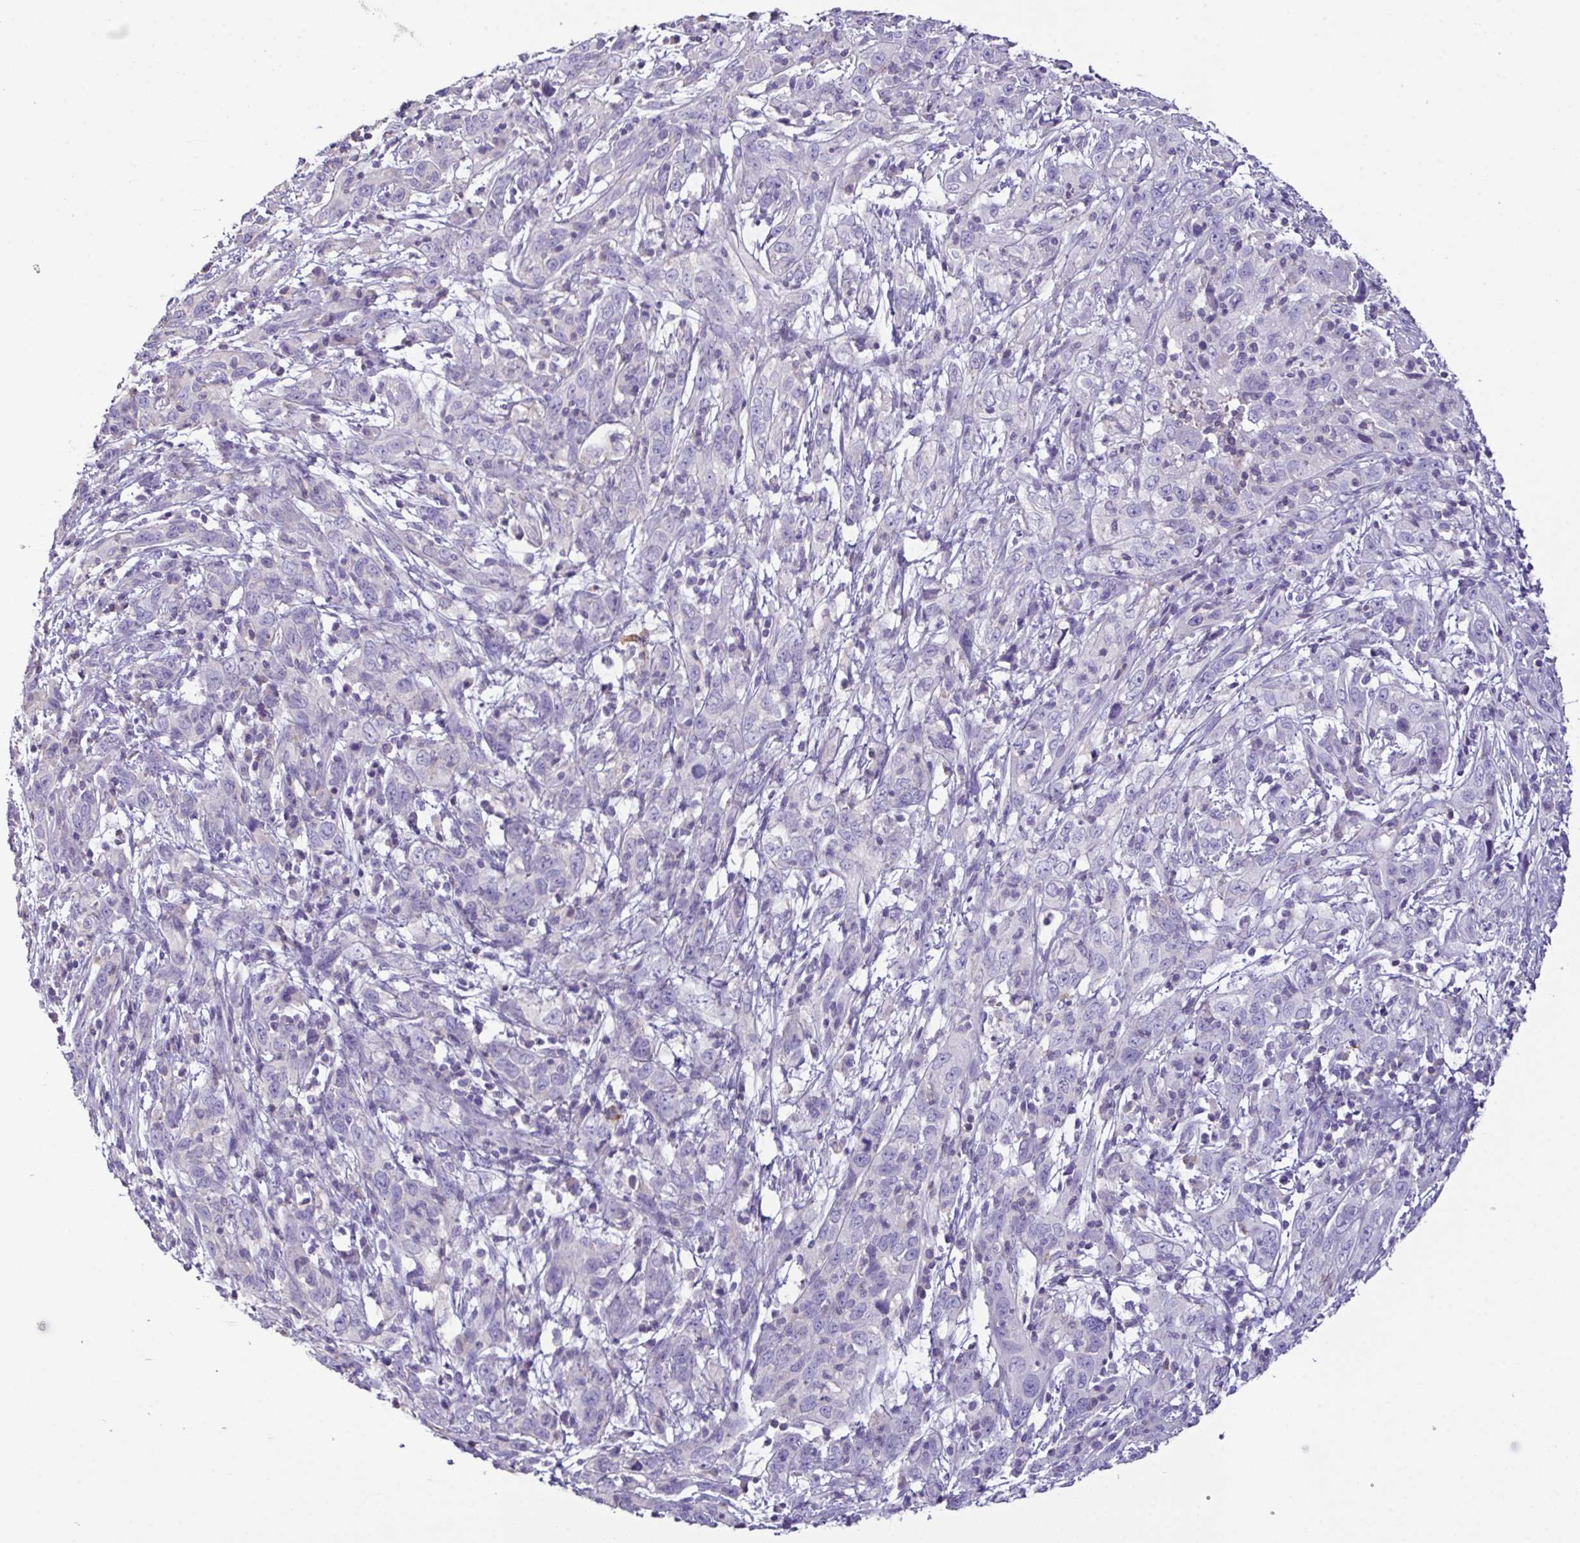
{"staining": {"intensity": "negative", "quantity": "none", "location": "none"}, "tissue": "cervical cancer", "cell_type": "Tumor cells", "image_type": "cancer", "snomed": [{"axis": "morphology", "description": "Adenocarcinoma, NOS"}, {"axis": "topography", "description": "Cervix"}], "caption": "This is an immunohistochemistry histopathology image of cervical cancer. There is no positivity in tumor cells.", "gene": "MARCO", "patient": {"sex": "female", "age": 40}}